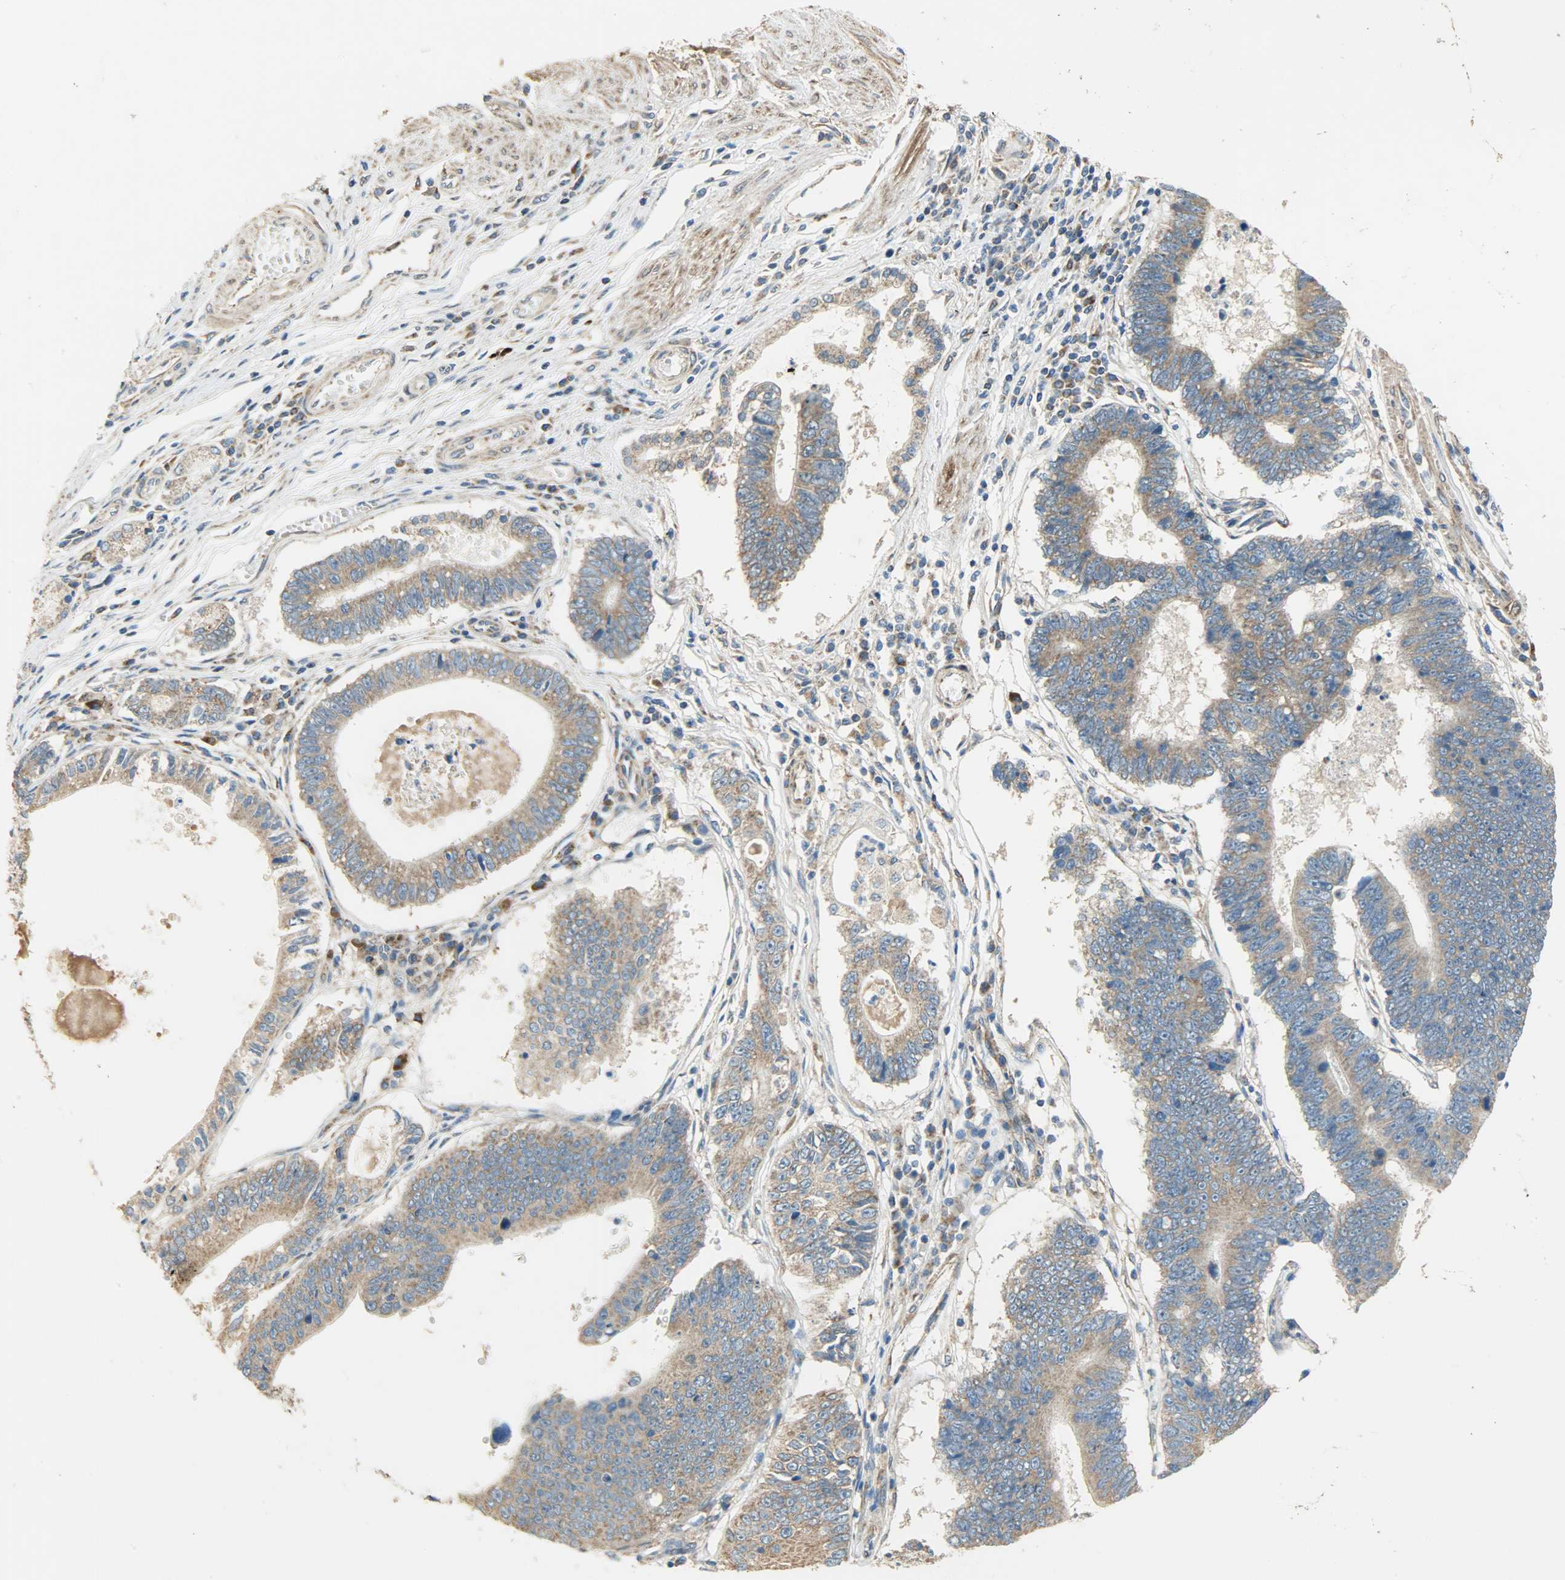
{"staining": {"intensity": "moderate", "quantity": ">75%", "location": "cytoplasmic/membranous"}, "tissue": "stomach cancer", "cell_type": "Tumor cells", "image_type": "cancer", "snomed": [{"axis": "morphology", "description": "Adenocarcinoma, NOS"}, {"axis": "topography", "description": "Stomach"}], "caption": "Moderate cytoplasmic/membranous positivity is seen in about >75% of tumor cells in stomach cancer (adenocarcinoma).", "gene": "C1orf198", "patient": {"sex": "male", "age": 59}}